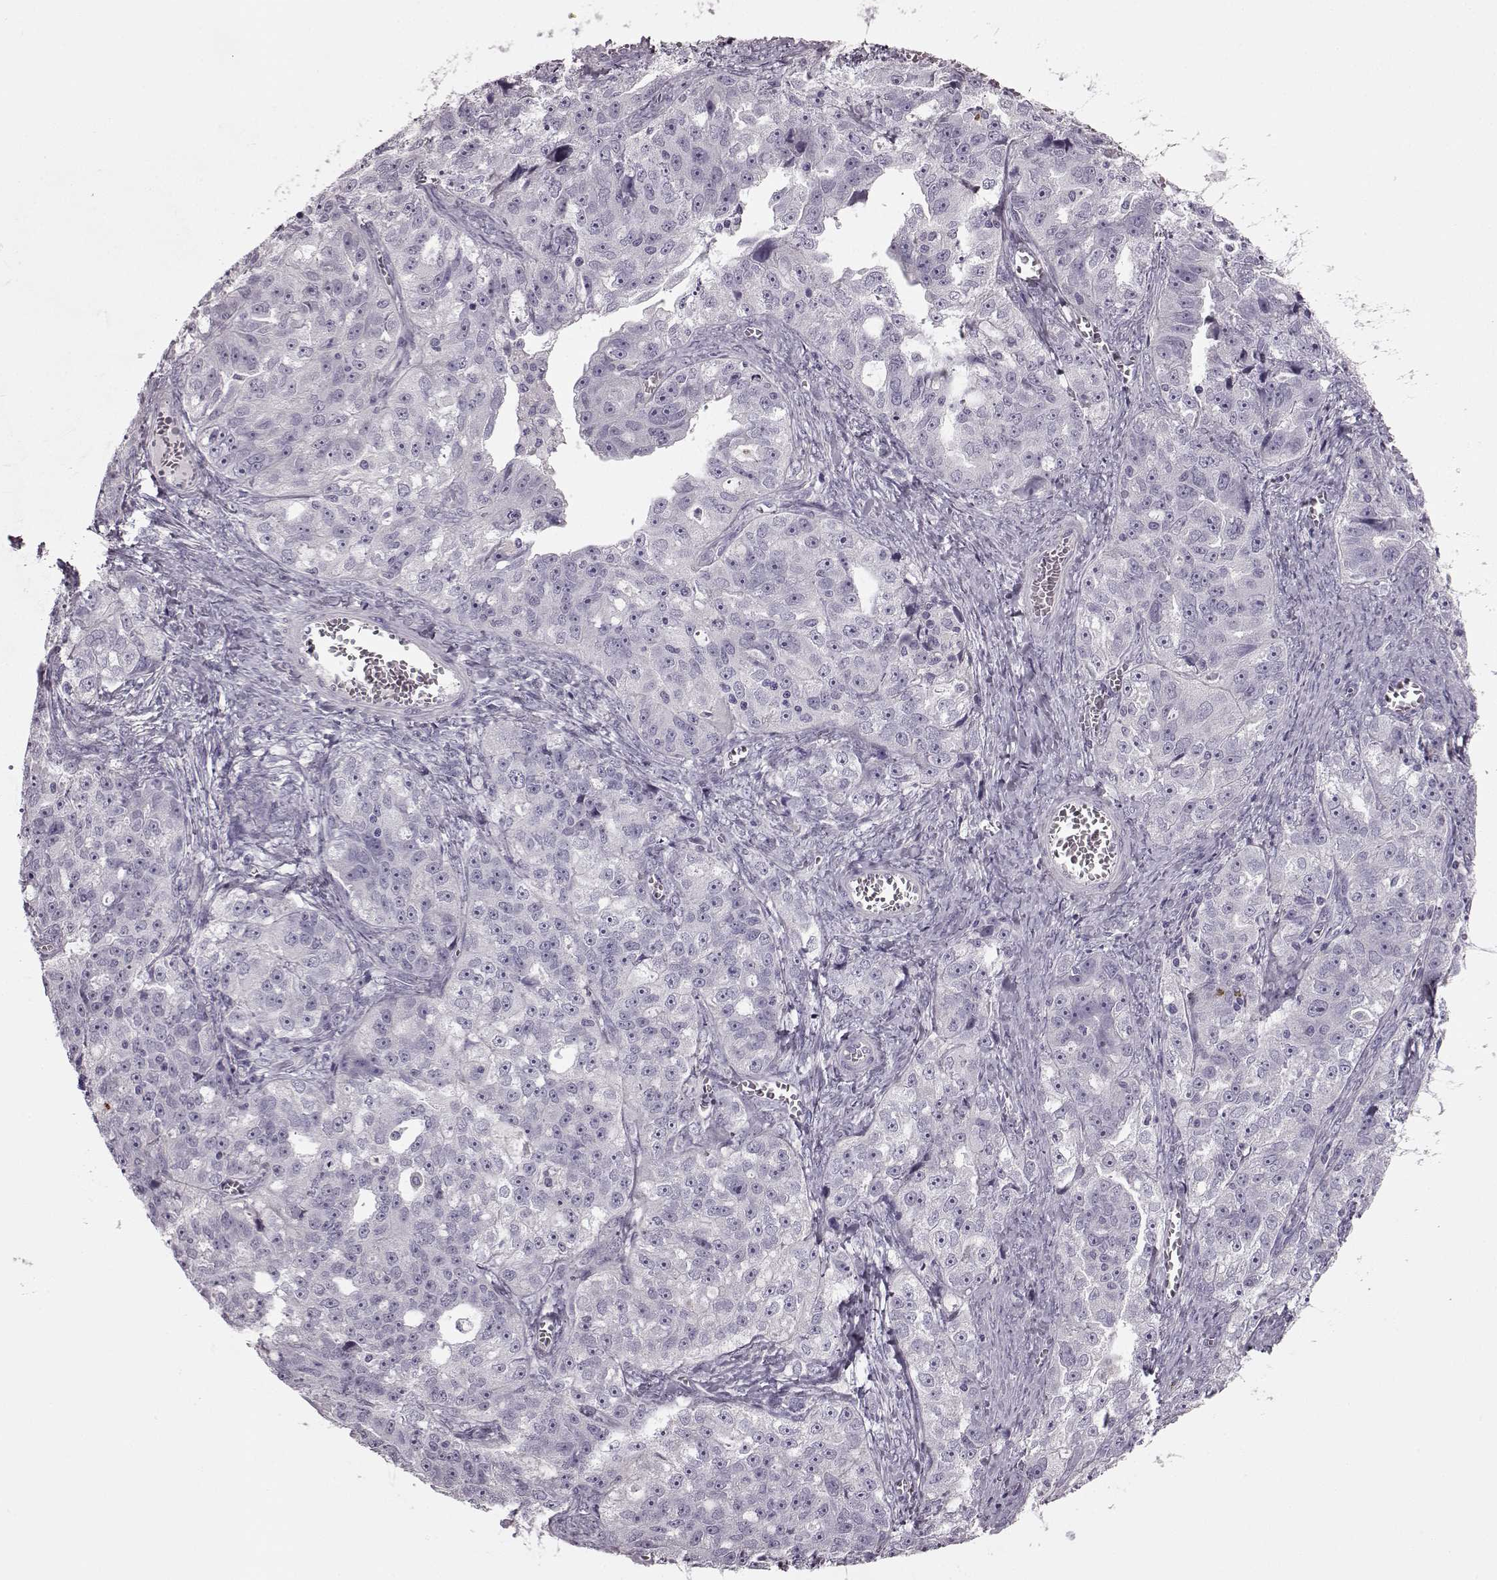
{"staining": {"intensity": "negative", "quantity": "none", "location": "none"}, "tissue": "ovarian cancer", "cell_type": "Tumor cells", "image_type": "cancer", "snomed": [{"axis": "morphology", "description": "Cystadenocarcinoma, serous, NOS"}, {"axis": "topography", "description": "Ovary"}], "caption": "This is an immunohistochemistry image of serous cystadenocarcinoma (ovarian). There is no expression in tumor cells.", "gene": "SNTG1", "patient": {"sex": "female", "age": 51}}